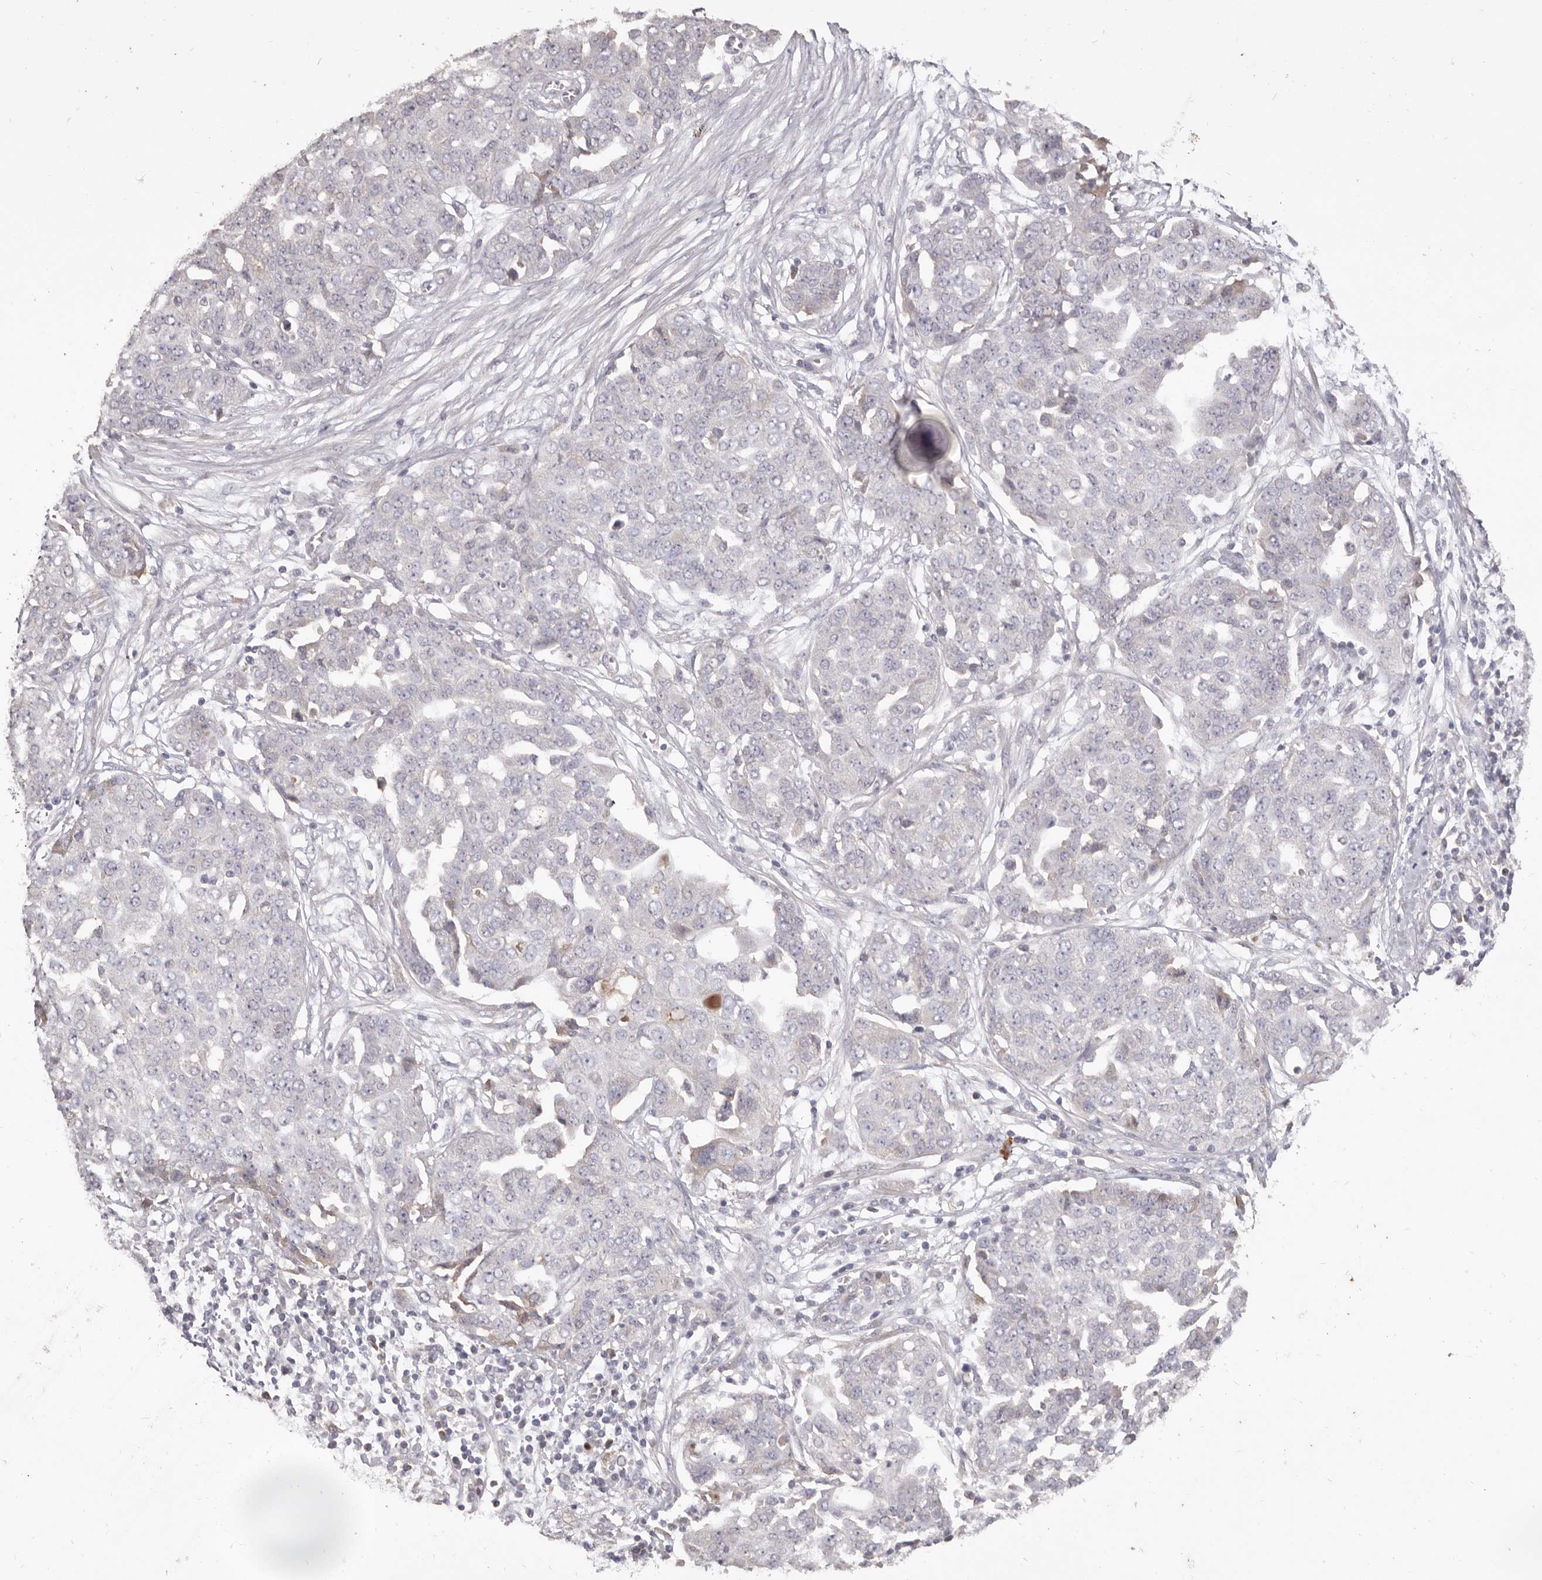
{"staining": {"intensity": "negative", "quantity": "none", "location": "none"}, "tissue": "ovarian cancer", "cell_type": "Tumor cells", "image_type": "cancer", "snomed": [{"axis": "morphology", "description": "Cystadenocarcinoma, serous, NOS"}, {"axis": "topography", "description": "Soft tissue"}, {"axis": "topography", "description": "Ovary"}], "caption": "This is a image of IHC staining of ovarian cancer (serous cystadenocarcinoma), which shows no positivity in tumor cells.", "gene": "HCAR2", "patient": {"sex": "female", "age": 57}}